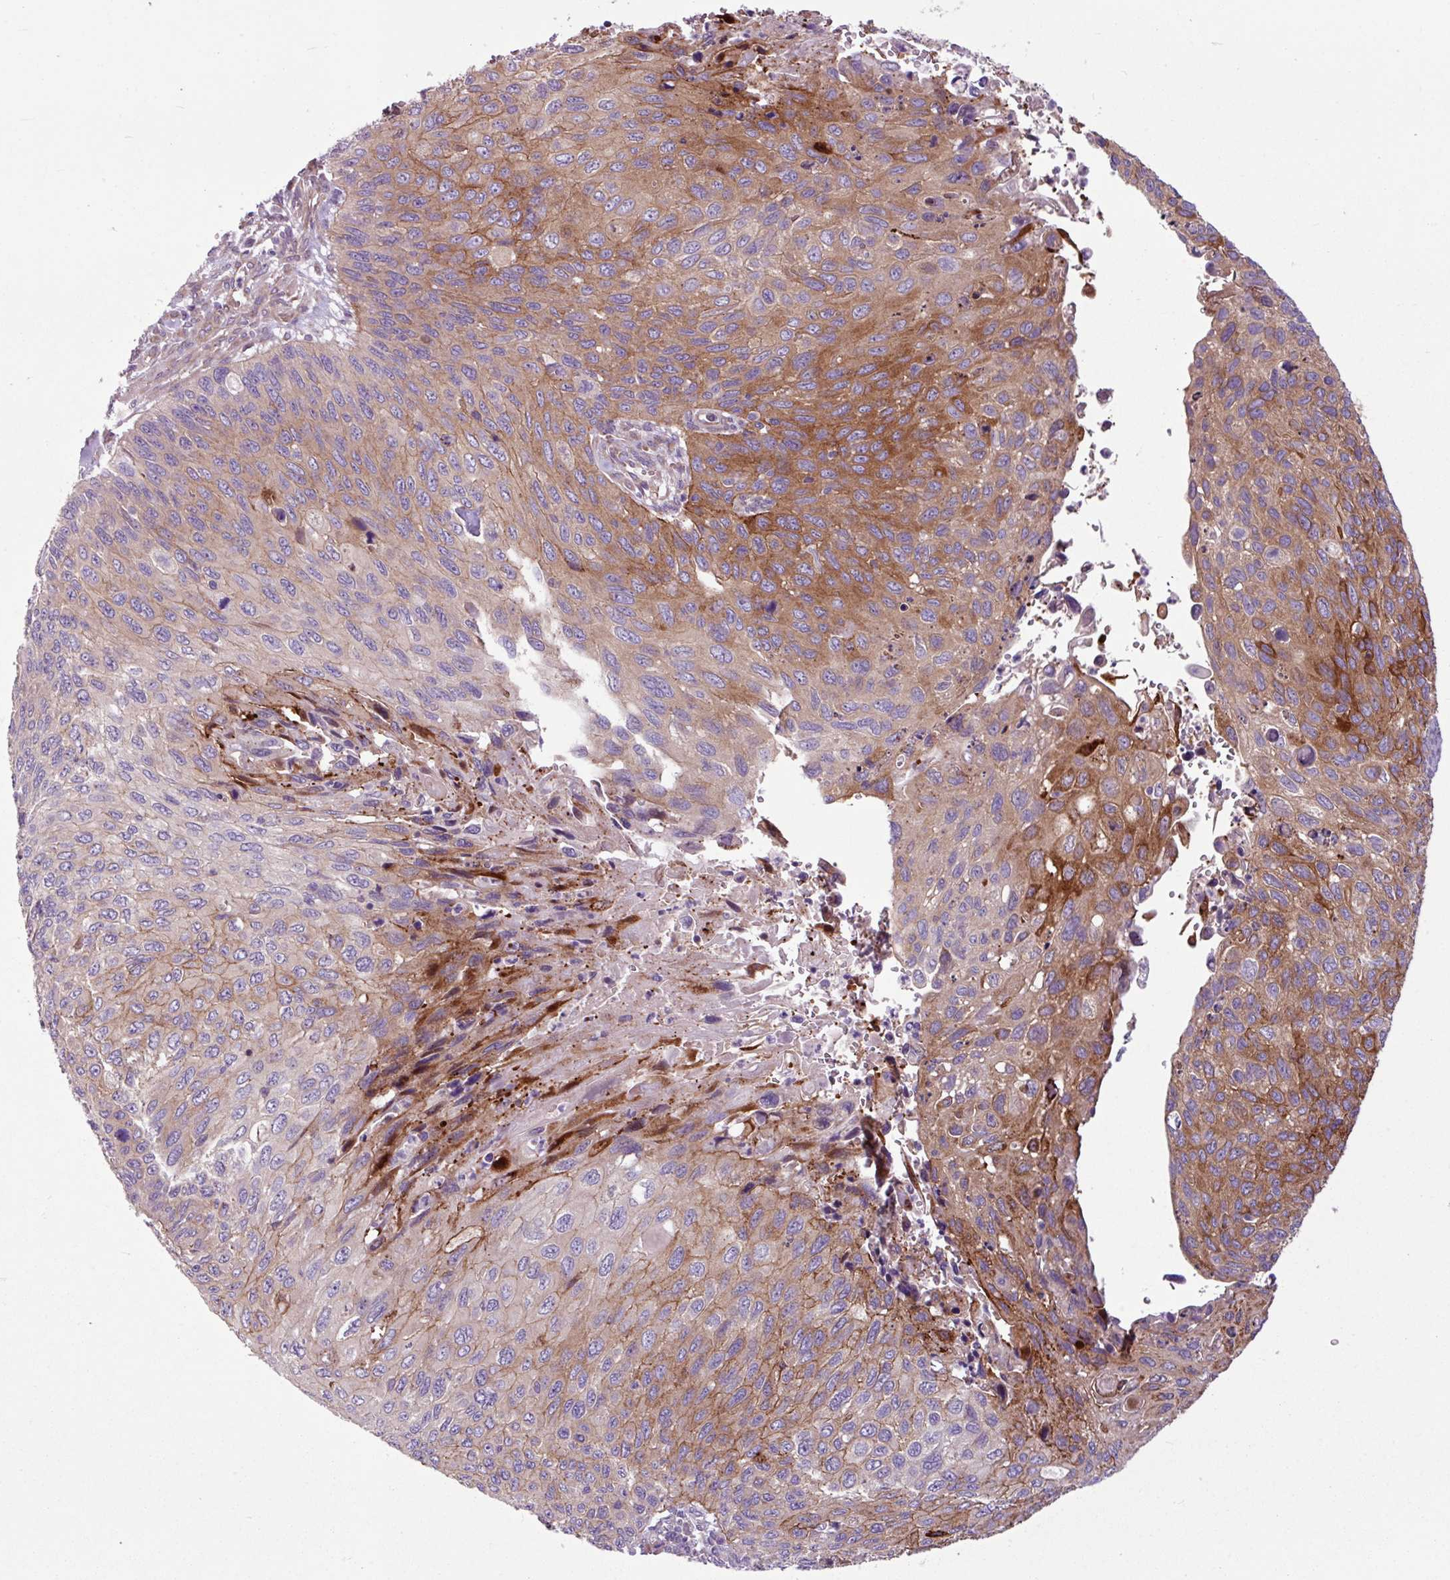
{"staining": {"intensity": "strong", "quantity": "25%-75%", "location": "cytoplasmic/membranous"}, "tissue": "cervical cancer", "cell_type": "Tumor cells", "image_type": "cancer", "snomed": [{"axis": "morphology", "description": "Squamous cell carcinoma, NOS"}, {"axis": "topography", "description": "Cervix"}], "caption": "Strong cytoplasmic/membranous positivity is present in approximately 25%-75% of tumor cells in cervical cancer (squamous cell carcinoma).", "gene": "MROH2A", "patient": {"sex": "female", "age": 70}}